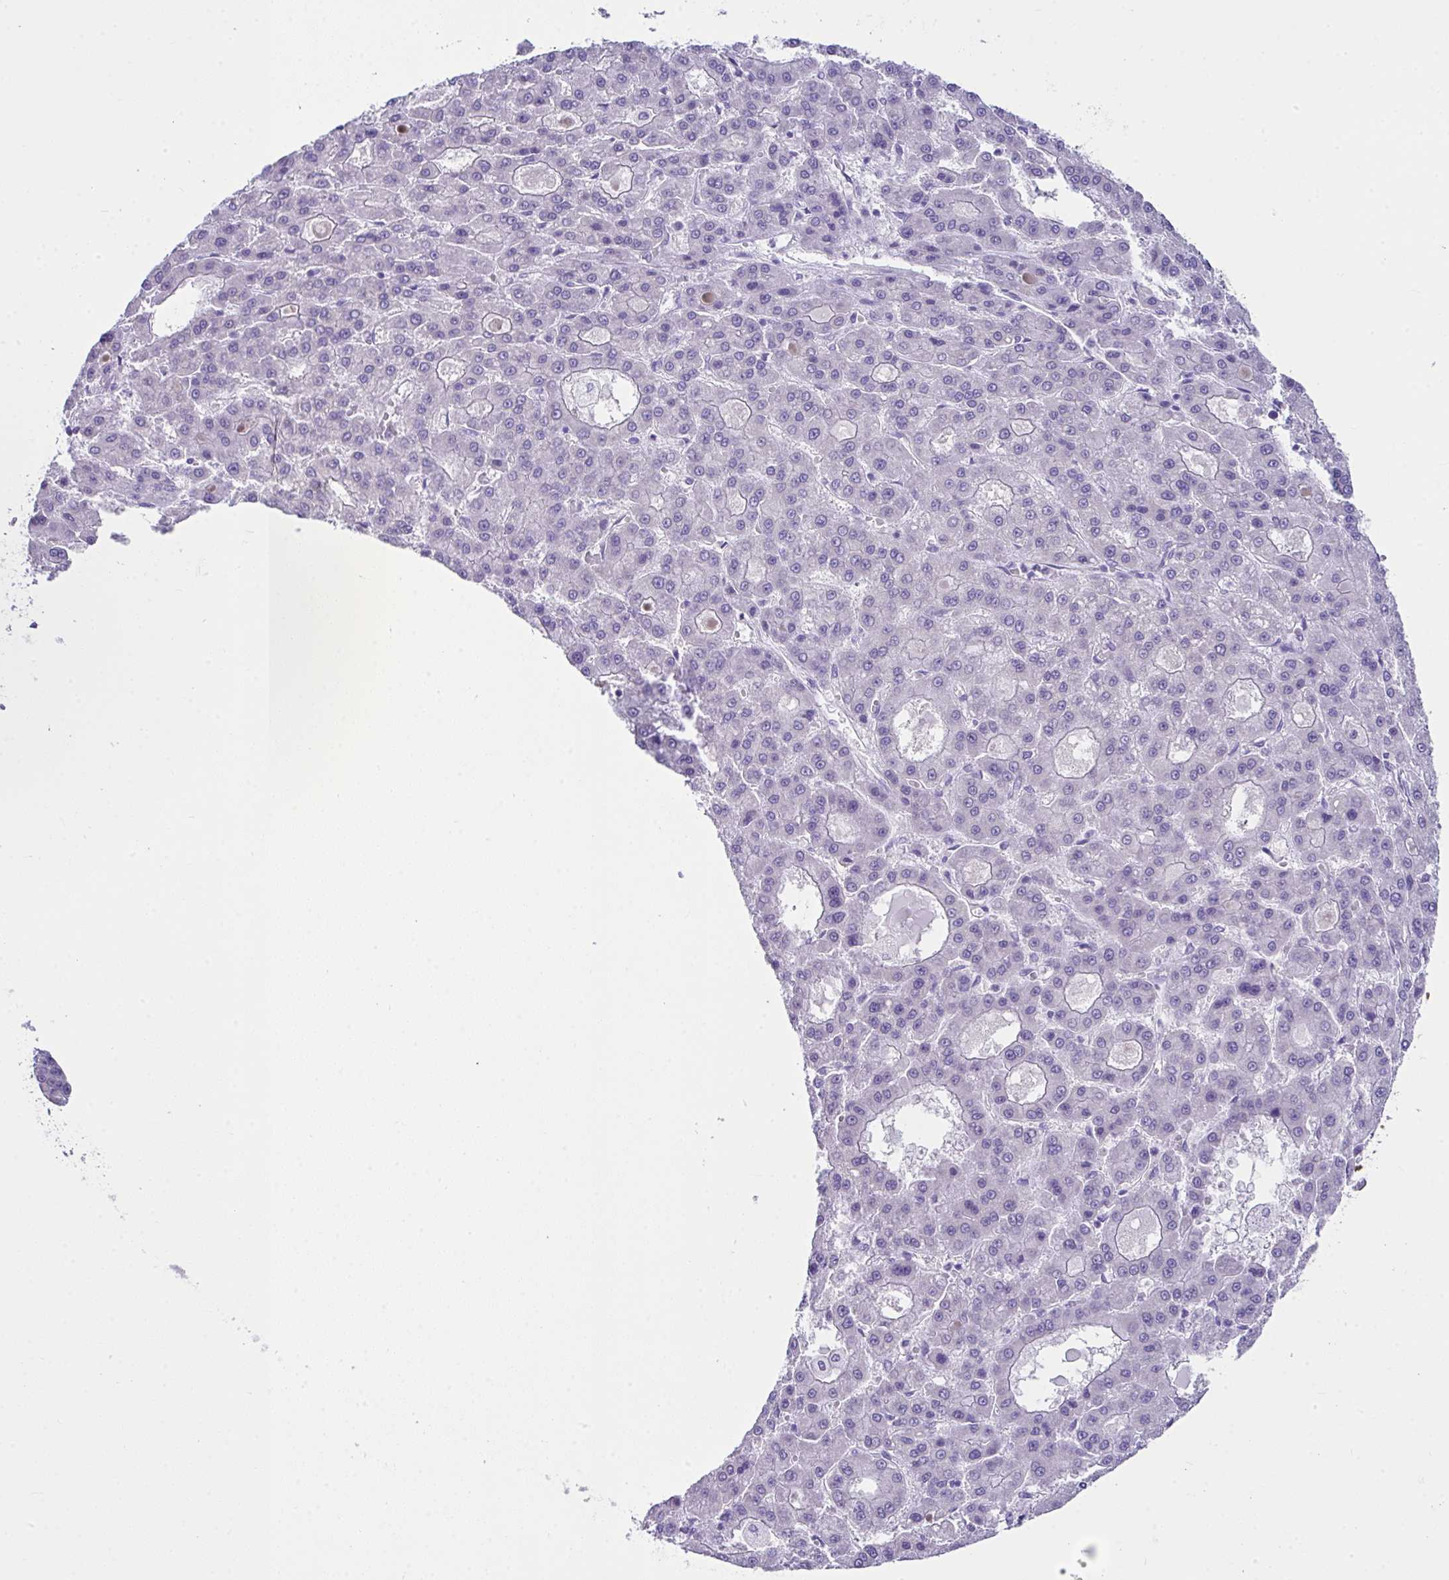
{"staining": {"intensity": "negative", "quantity": "none", "location": "none"}, "tissue": "liver cancer", "cell_type": "Tumor cells", "image_type": "cancer", "snomed": [{"axis": "morphology", "description": "Carcinoma, Hepatocellular, NOS"}, {"axis": "topography", "description": "Liver"}], "caption": "Immunohistochemistry photomicrograph of human hepatocellular carcinoma (liver) stained for a protein (brown), which reveals no expression in tumor cells.", "gene": "LGALS4", "patient": {"sex": "male", "age": 70}}